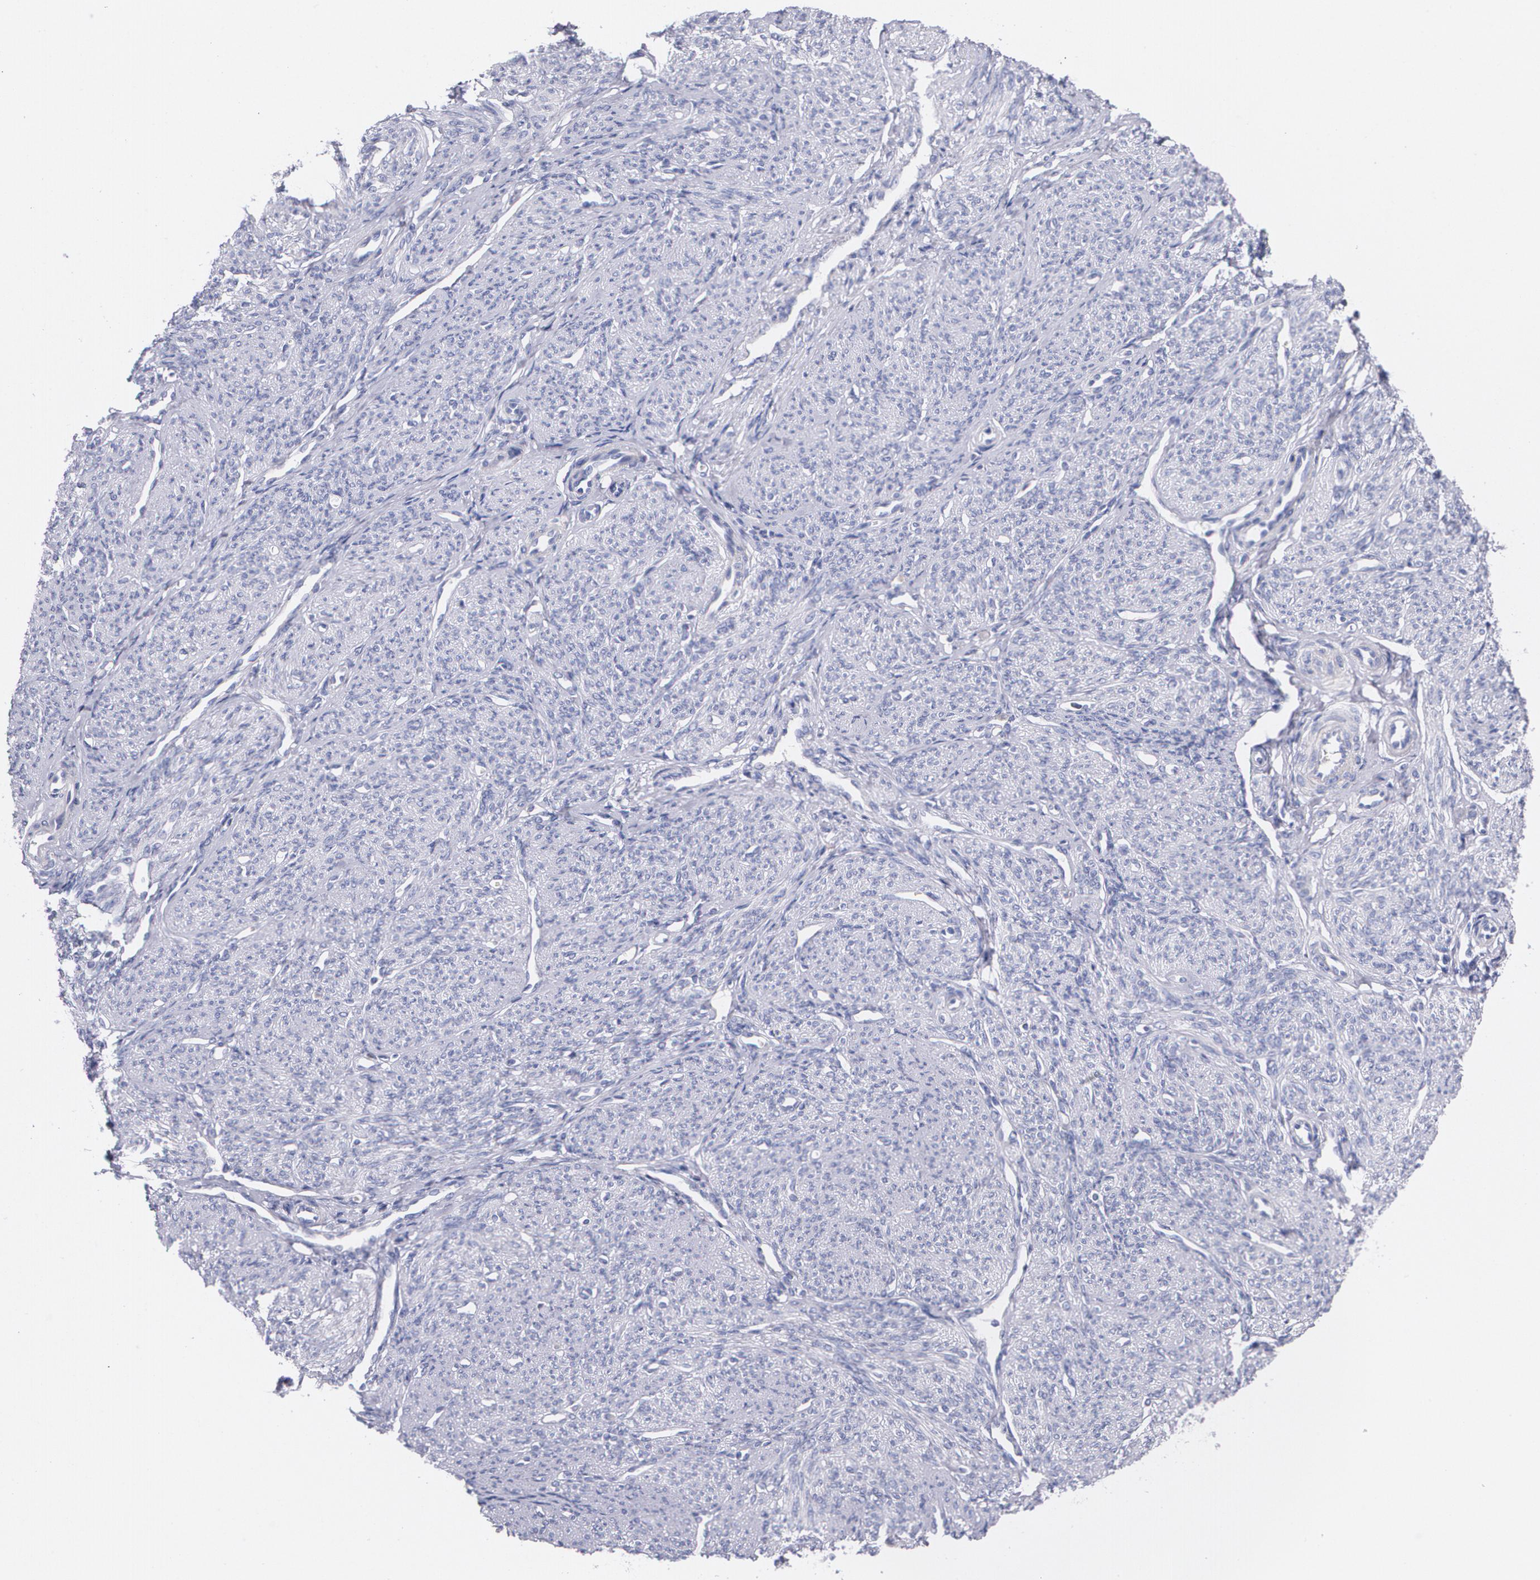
{"staining": {"intensity": "negative", "quantity": "none", "location": "none"}, "tissue": "smooth muscle", "cell_type": "Smooth muscle cells", "image_type": "normal", "snomed": [{"axis": "morphology", "description": "Normal tissue, NOS"}, {"axis": "topography", "description": "Cervix"}, {"axis": "topography", "description": "Endometrium"}], "caption": "DAB immunohistochemical staining of normal smooth muscle displays no significant expression in smooth muscle cells.", "gene": "HMMR", "patient": {"sex": "female", "age": 65}}